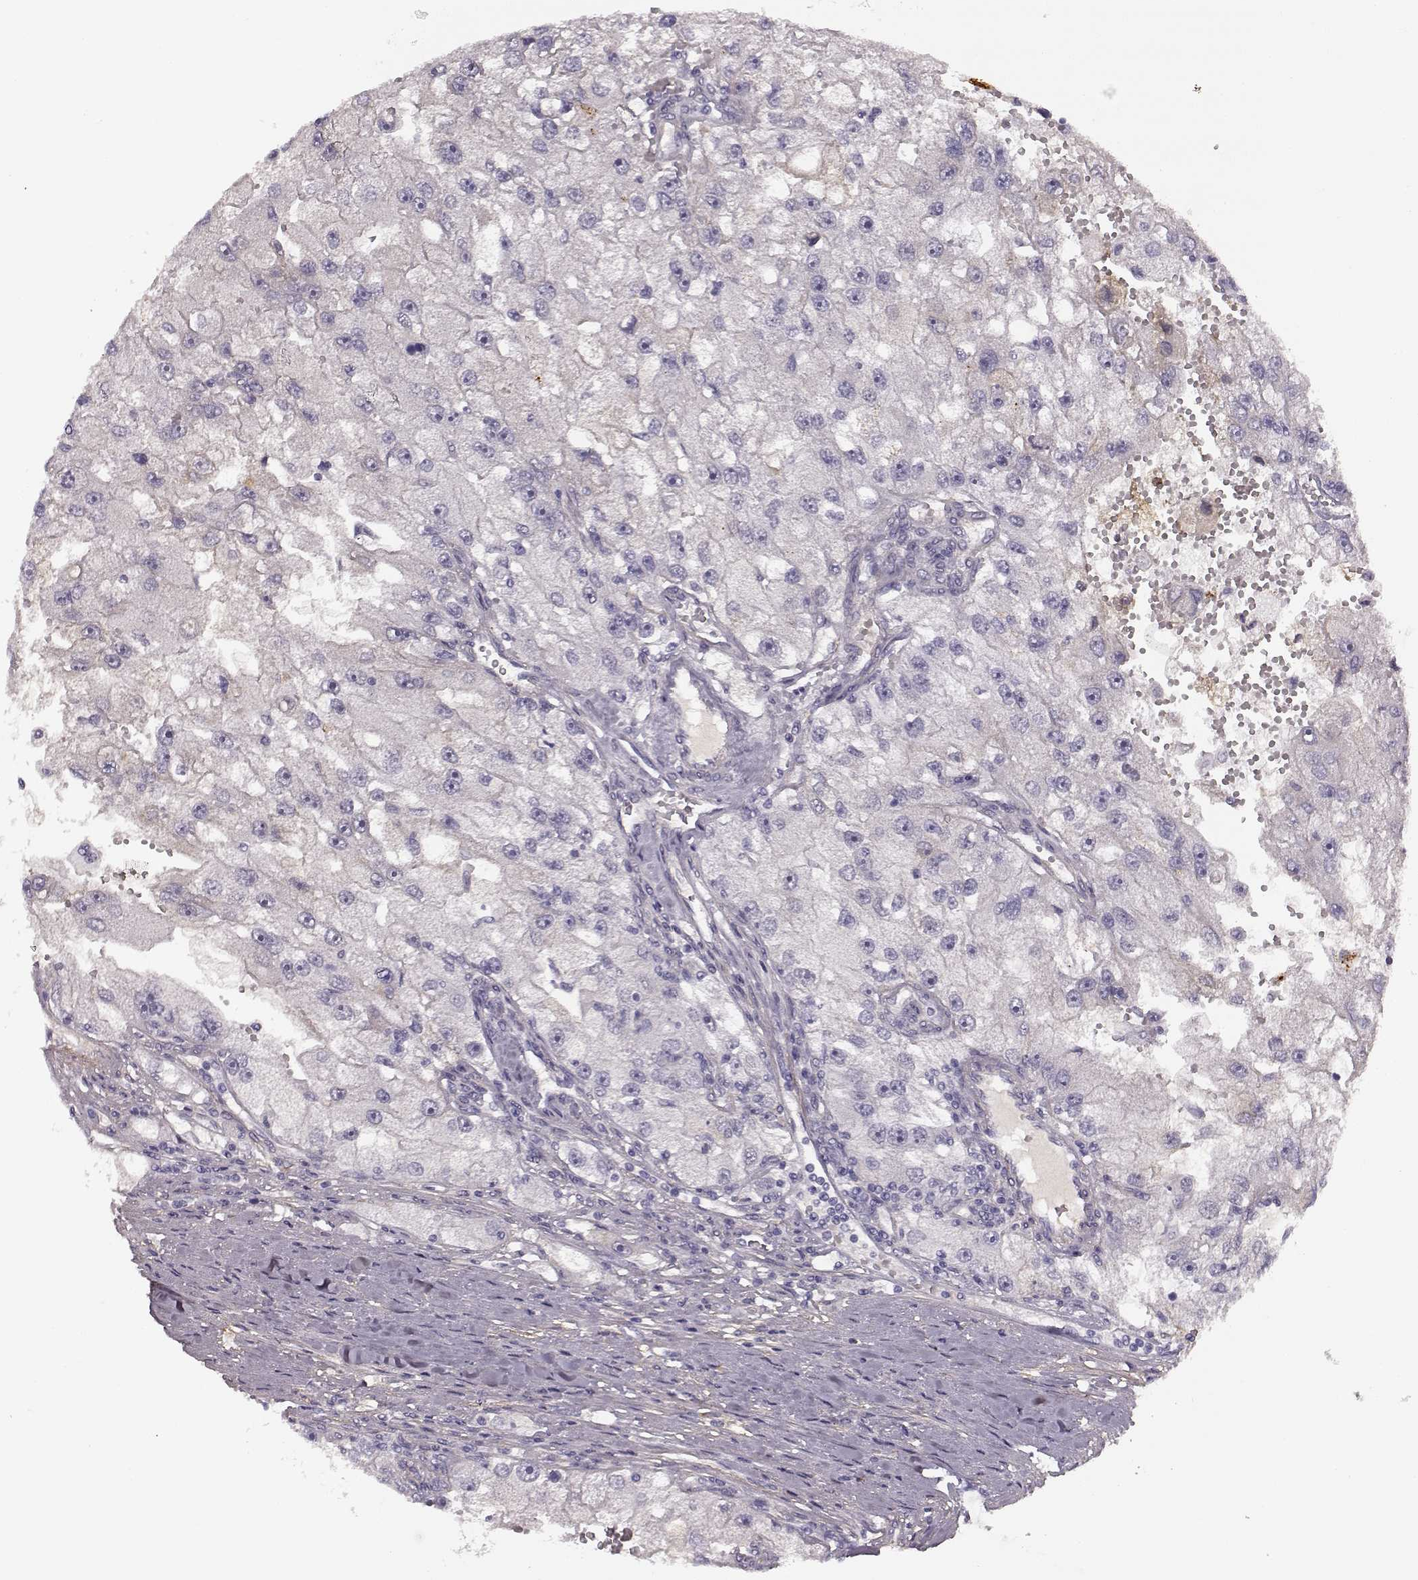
{"staining": {"intensity": "negative", "quantity": "none", "location": "none"}, "tissue": "renal cancer", "cell_type": "Tumor cells", "image_type": "cancer", "snomed": [{"axis": "morphology", "description": "Adenocarcinoma, NOS"}, {"axis": "topography", "description": "Kidney"}], "caption": "Adenocarcinoma (renal) was stained to show a protein in brown. There is no significant expression in tumor cells.", "gene": "TRIM69", "patient": {"sex": "male", "age": 63}}